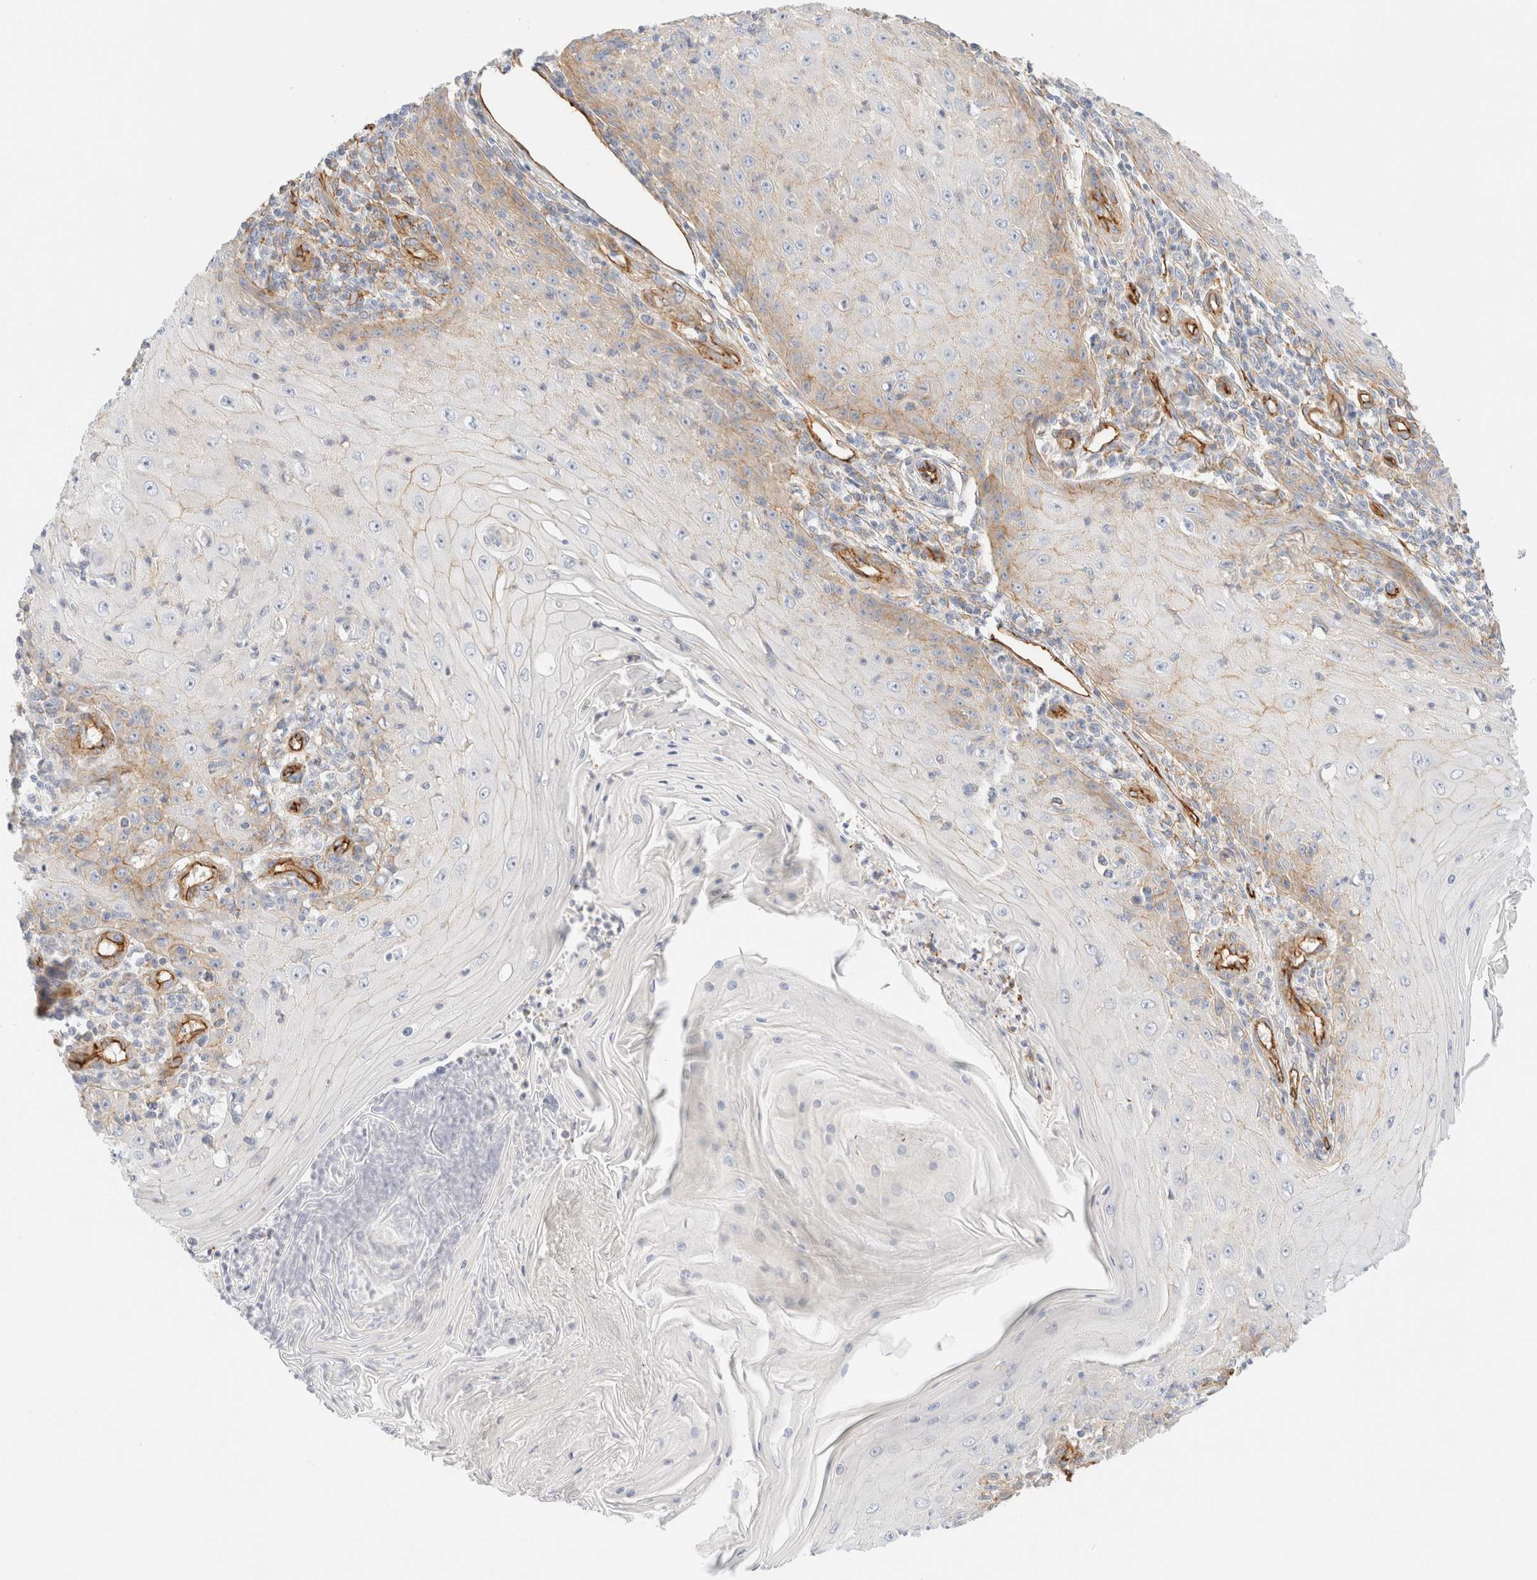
{"staining": {"intensity": "moderate", "quantity": "<25%", "location": "cytoplasmic/membranous"}, "tissue": "skin cancer", "cell_type": "Tumor cells", "image_type": "cancer", "snomed": [{"axis": "morphology", "description": "Squamous cell carcinoma, NOS"}, {"axis": "topography", "description": "Skin"}], "caption": "A brown stain shows moderate cytoplasmic/membranous positivity of a protein in human skin cancer tumor cells.", "gene": "CYB5R4", "patient": {"sex": "female", "age": 73}}